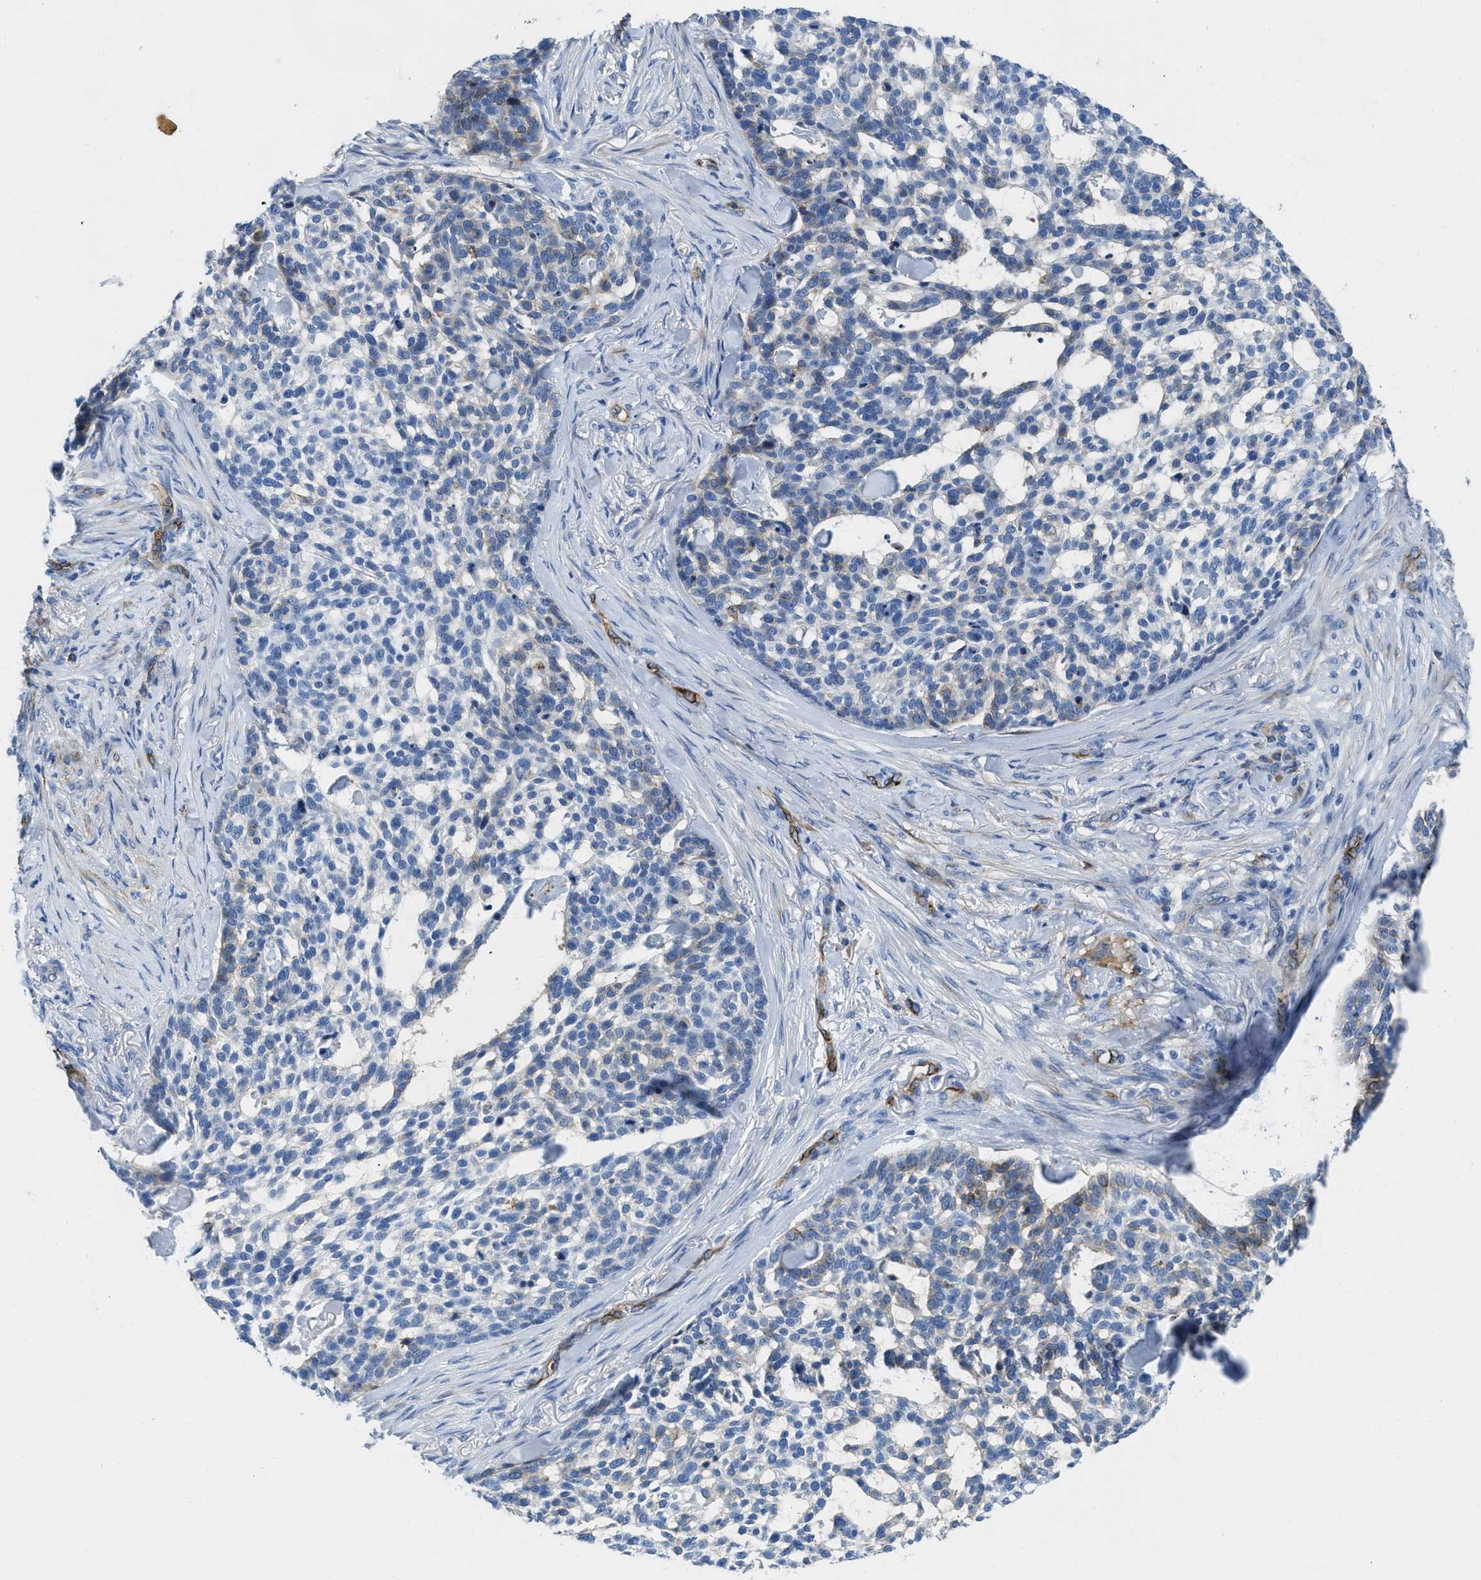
{"staining": {"intensity": "negative", "quantity": "none", "location": "none"}, "tissue": "skin cancer", "cell_type": "Tumor cells", "image_type": "cancer", "snomed": [{"axis": "morphology", "description": "Basal cell carcinoma"}, {"axis": "topography", "description": "Skin"}], "caption": "Skin cancer (basal cell carcinoma) was stained to show a protein in brown. There is no significant expression in tumor cells. (Stains: DAB immunohistochemistry with hematoxylin counter stain, Microscopy: brightfield microscopy at high magnification).", "gene": "SPEG", "patient": {"sex": "female", "age": 64}}